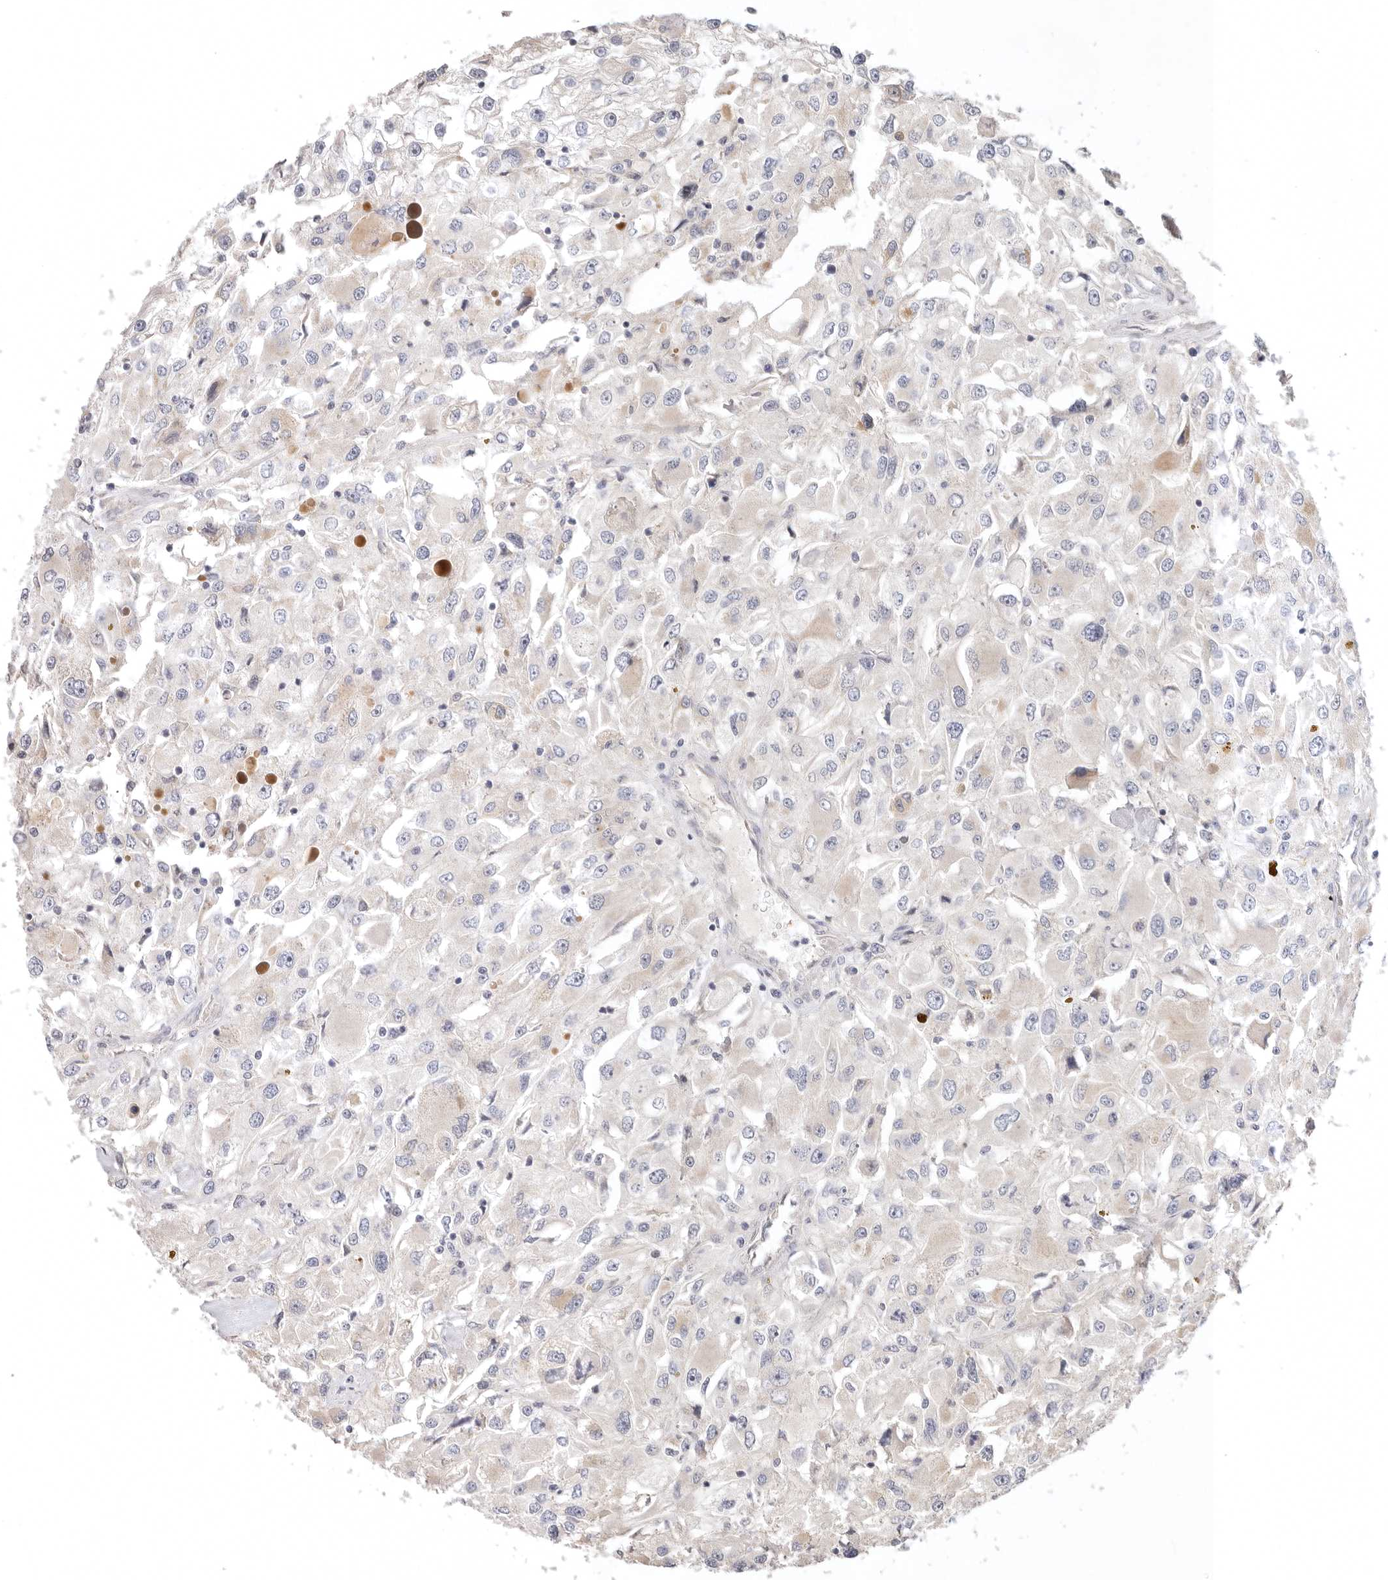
{"staining": {"intensity": "negative", "quantity": "none", "location": "none"}, "tissue": "renal cancer", "cell_type": "Tumor cells", "image_type": "cancer", "snomed": [{"axis": "morphology", "description": "Adenocarcinoma, NOS"}, {"axis": "topography", "description": "Kidney"}], "caption": "A micrograph of renal adenocarcinoma stained for a protein reveals no brown staining in tumor cells. (Immunohistochemistry, brightfield microscopy, high magnification).", "gene": "TFB2M", "patient": {"sex": "female", "age": 52}}